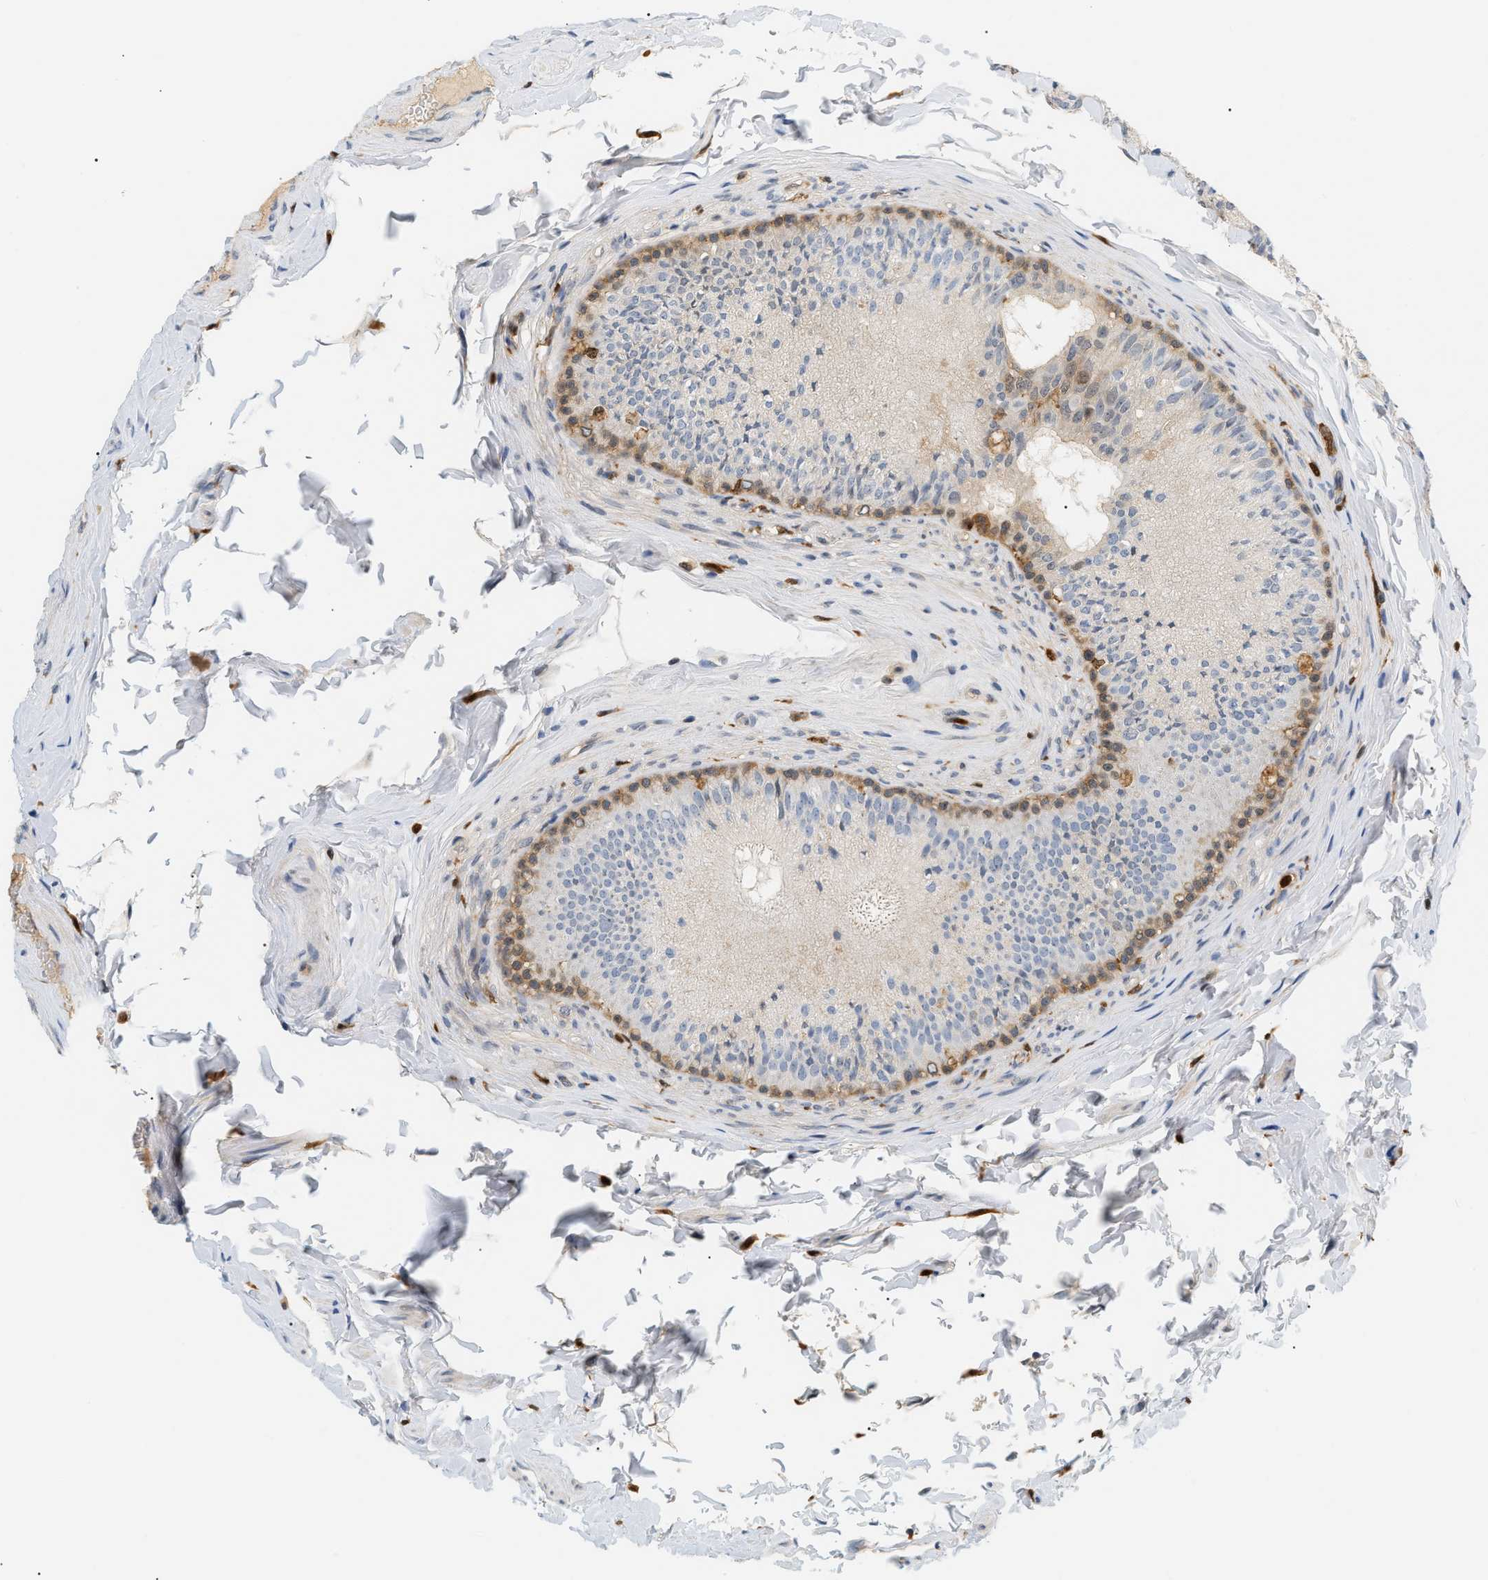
{"staining": {"intensity": "moderate", "quantity": "<25%", "location": "cytoplasmic/membranous"}, "tissue": "epididymis", "cell_type": "Glandular cells", "image_type": "normal", "snomed": [{"axis": "morphology", "description": "Normal tissue, NOS"}, {"axis": "topography", "description": "Testis"}, {"axis": "topography", "description": "Epididymis"}], "caption": "Unremarkable epididymis was stained to show a protein in brown. There is low levels of moderate cytoplasmic/membranous positivity in about <25% of glandular cells.", "gene": "PYCARD", "patient": {"sex": "male", "age": 36}}